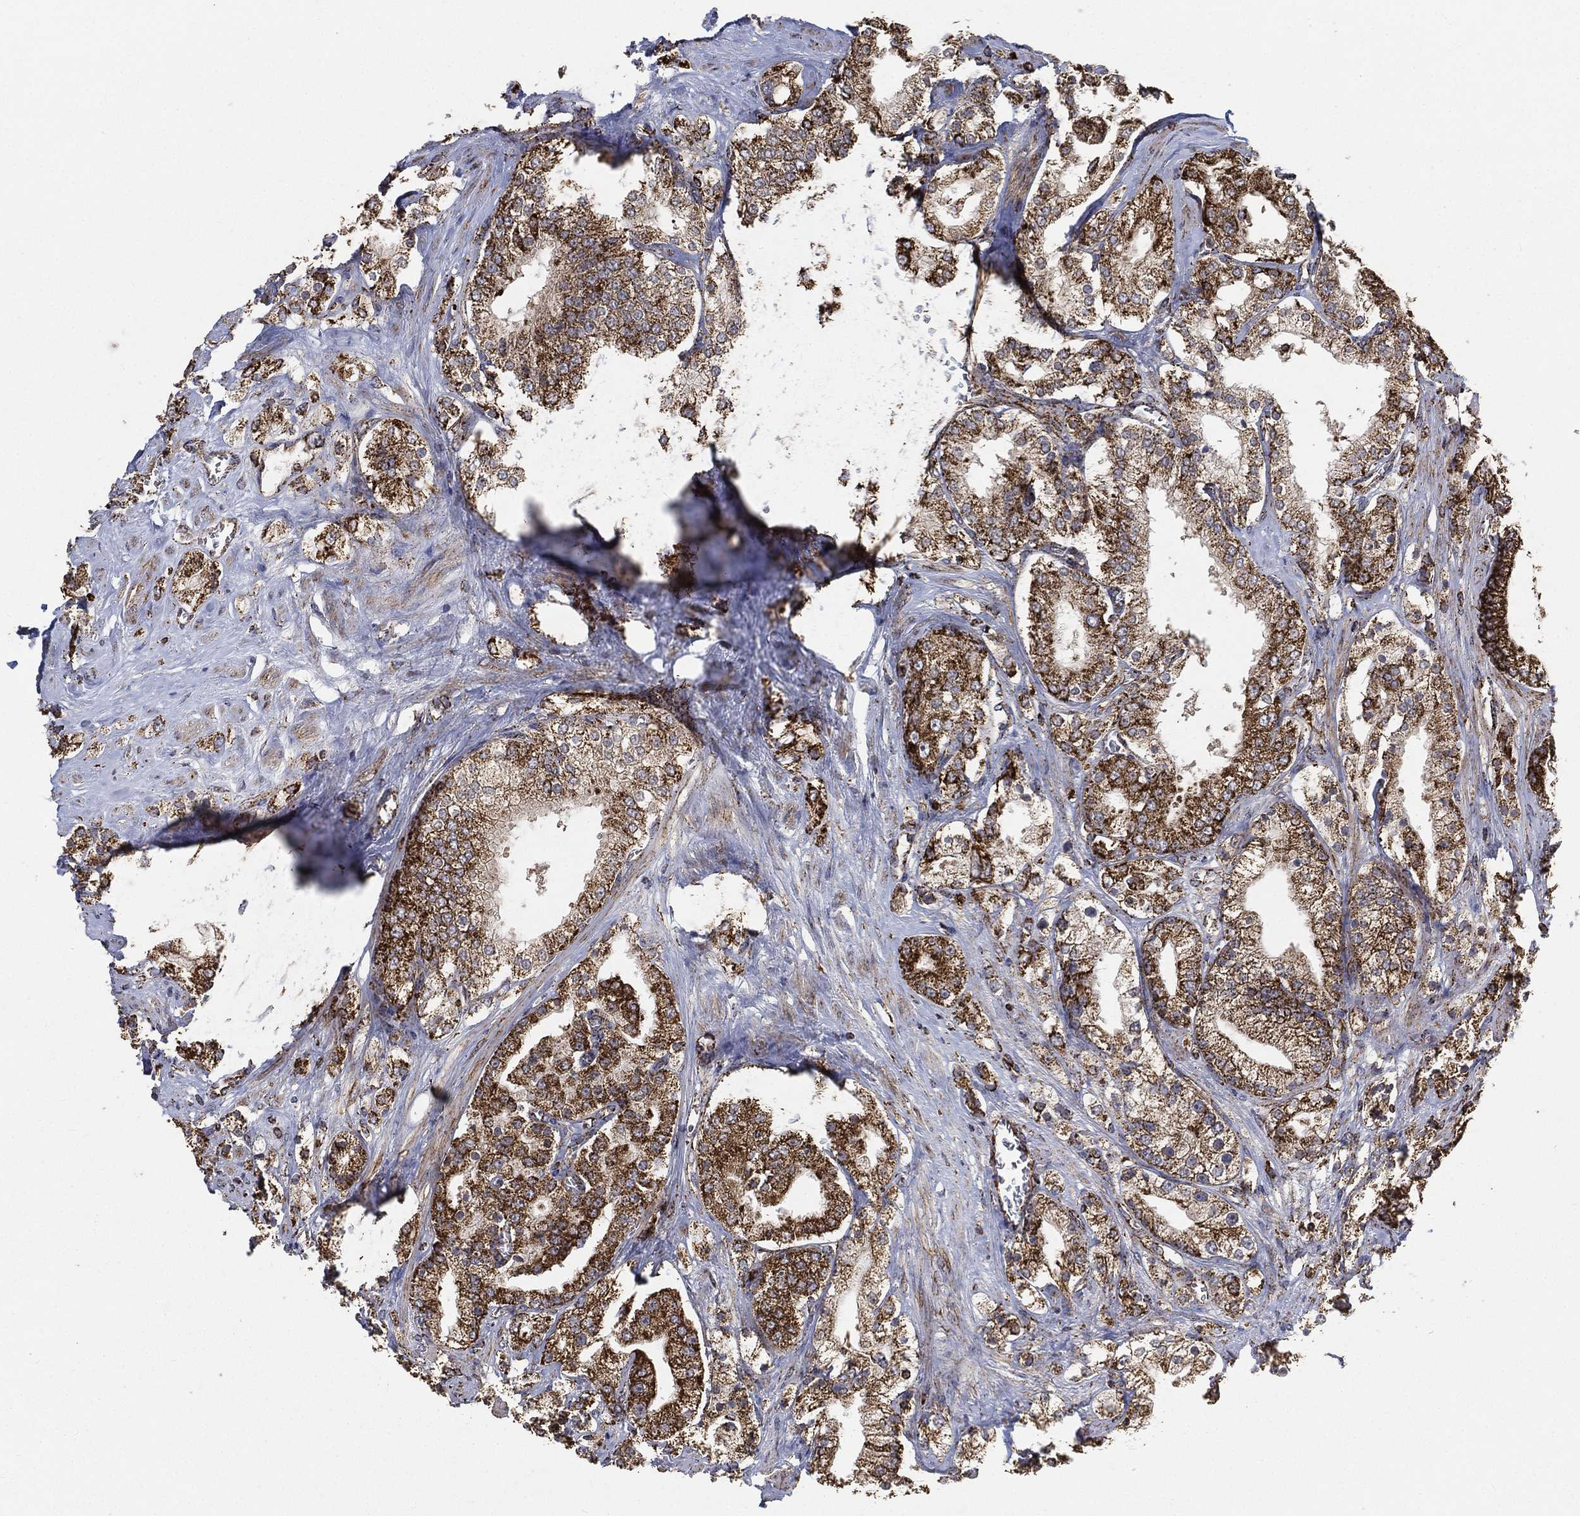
{"staining": {"intensity": "strong", "quantity": ">75%", "location": "cytoplasmic/membranous"}, "tissue": "prostate cancer", "cell_type": "Tumor cells", "image_type": "cancer", "snomed": [{"axis": "morphology", "description": "Adenocarcinoma, NOS"}, {"axis": "topography", "description": "Prostate and seminal vesicle, NOS"}, {"axis": "topography", "description": "Prostate"}], "caption": "Prostate cancer stained with IHC displays strong cytoplasmic/membranous expression in approximately >75% of tumor cells.", "gene": "SLC38A7", "patient": {"sex": "male", "age": 67}}